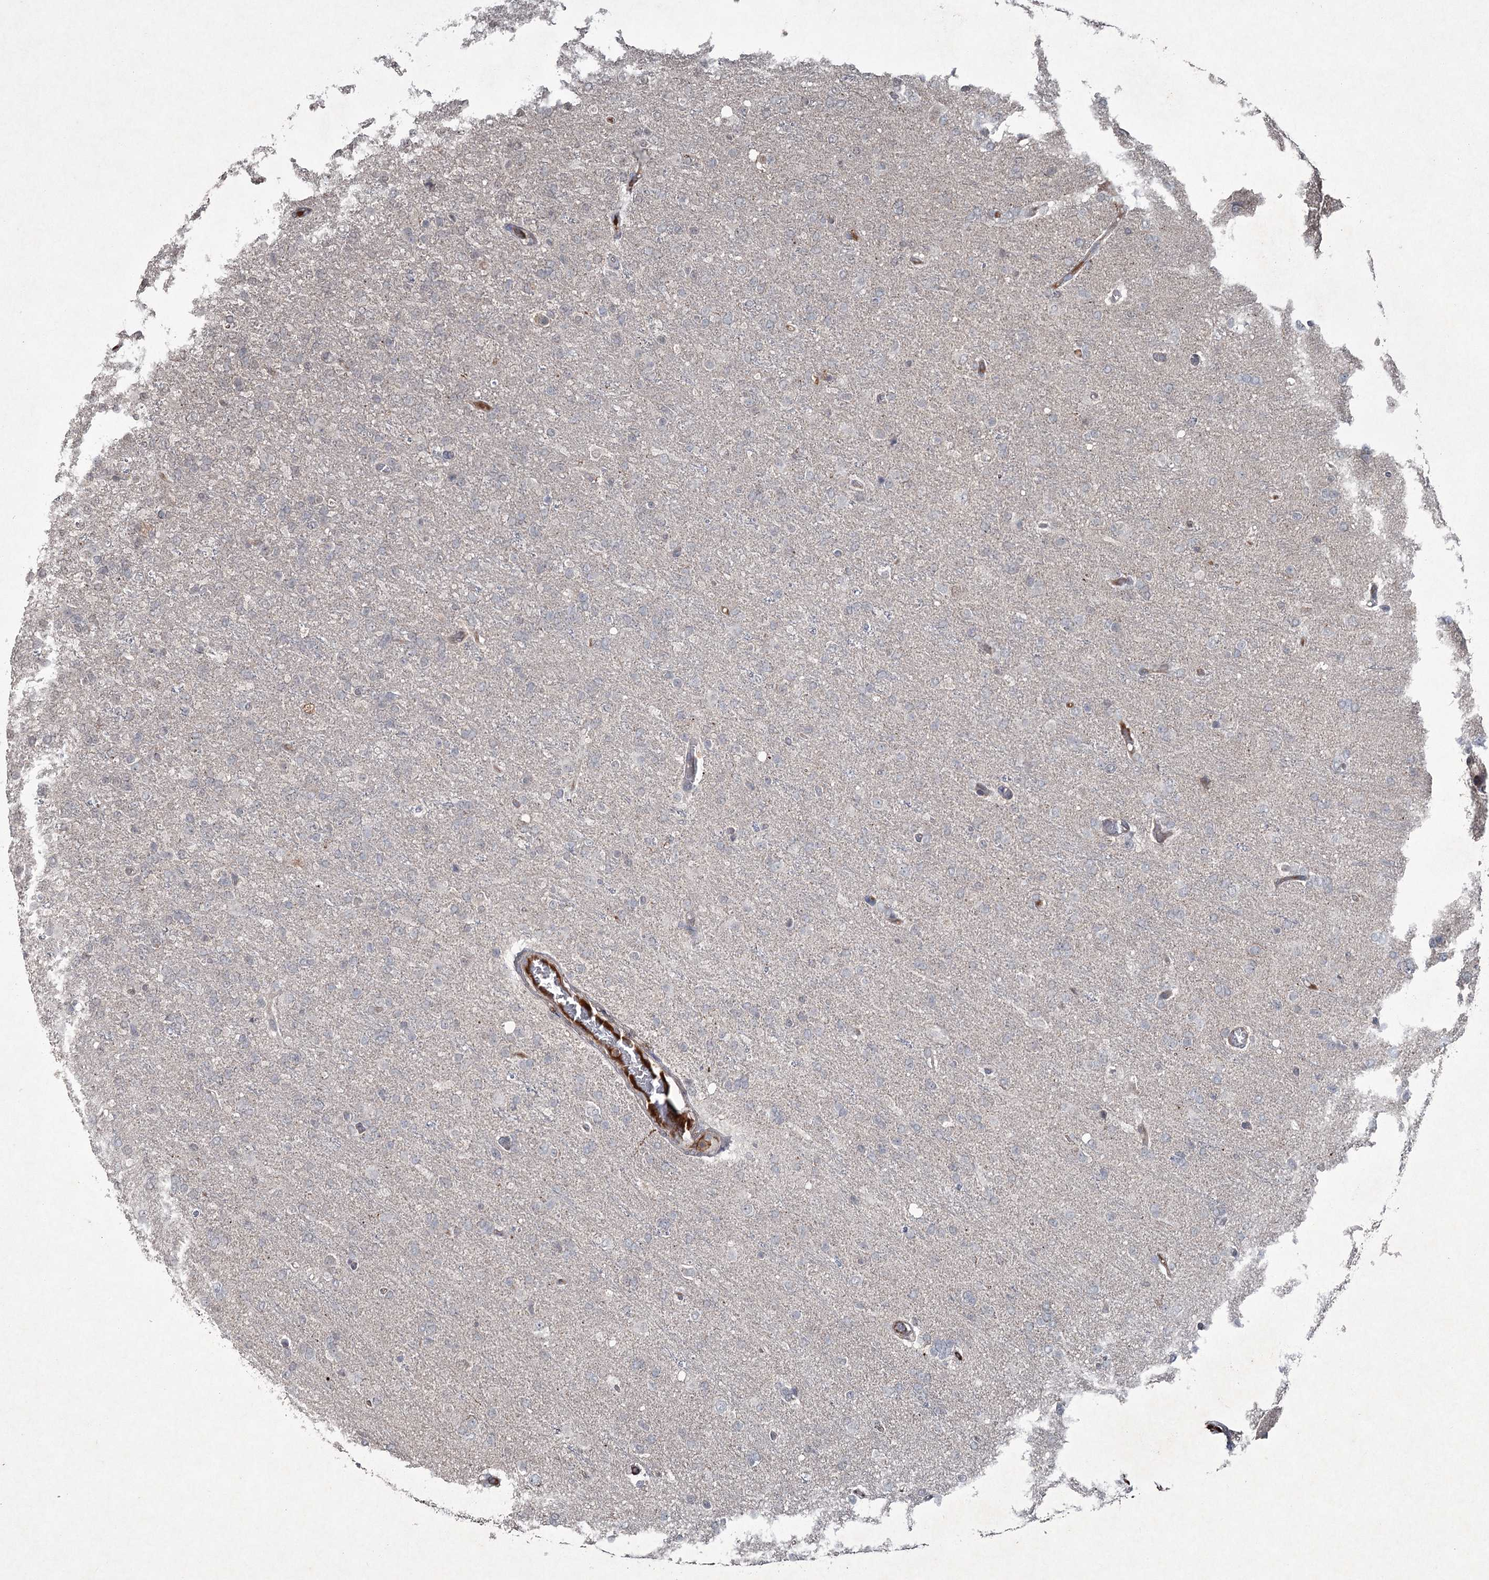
{"staining": {"intensity": "negative", "quantity": "none", "location": "none"}, "tissue": "glioma", "cell_type": "Tumor cells", "image_type": "cancer", "snomed": [{"axis": "morphology", "description": "Glioma, malignant, High grade"}, {"axis": "topography", "description": "Brain"}], "caption": "Malignant glioma (high-grade) stained for a protein using IHC shows no positivity tumor cells.", "gene": "PGLYRP2", "patient": {"sex": "female", "age": 74}}